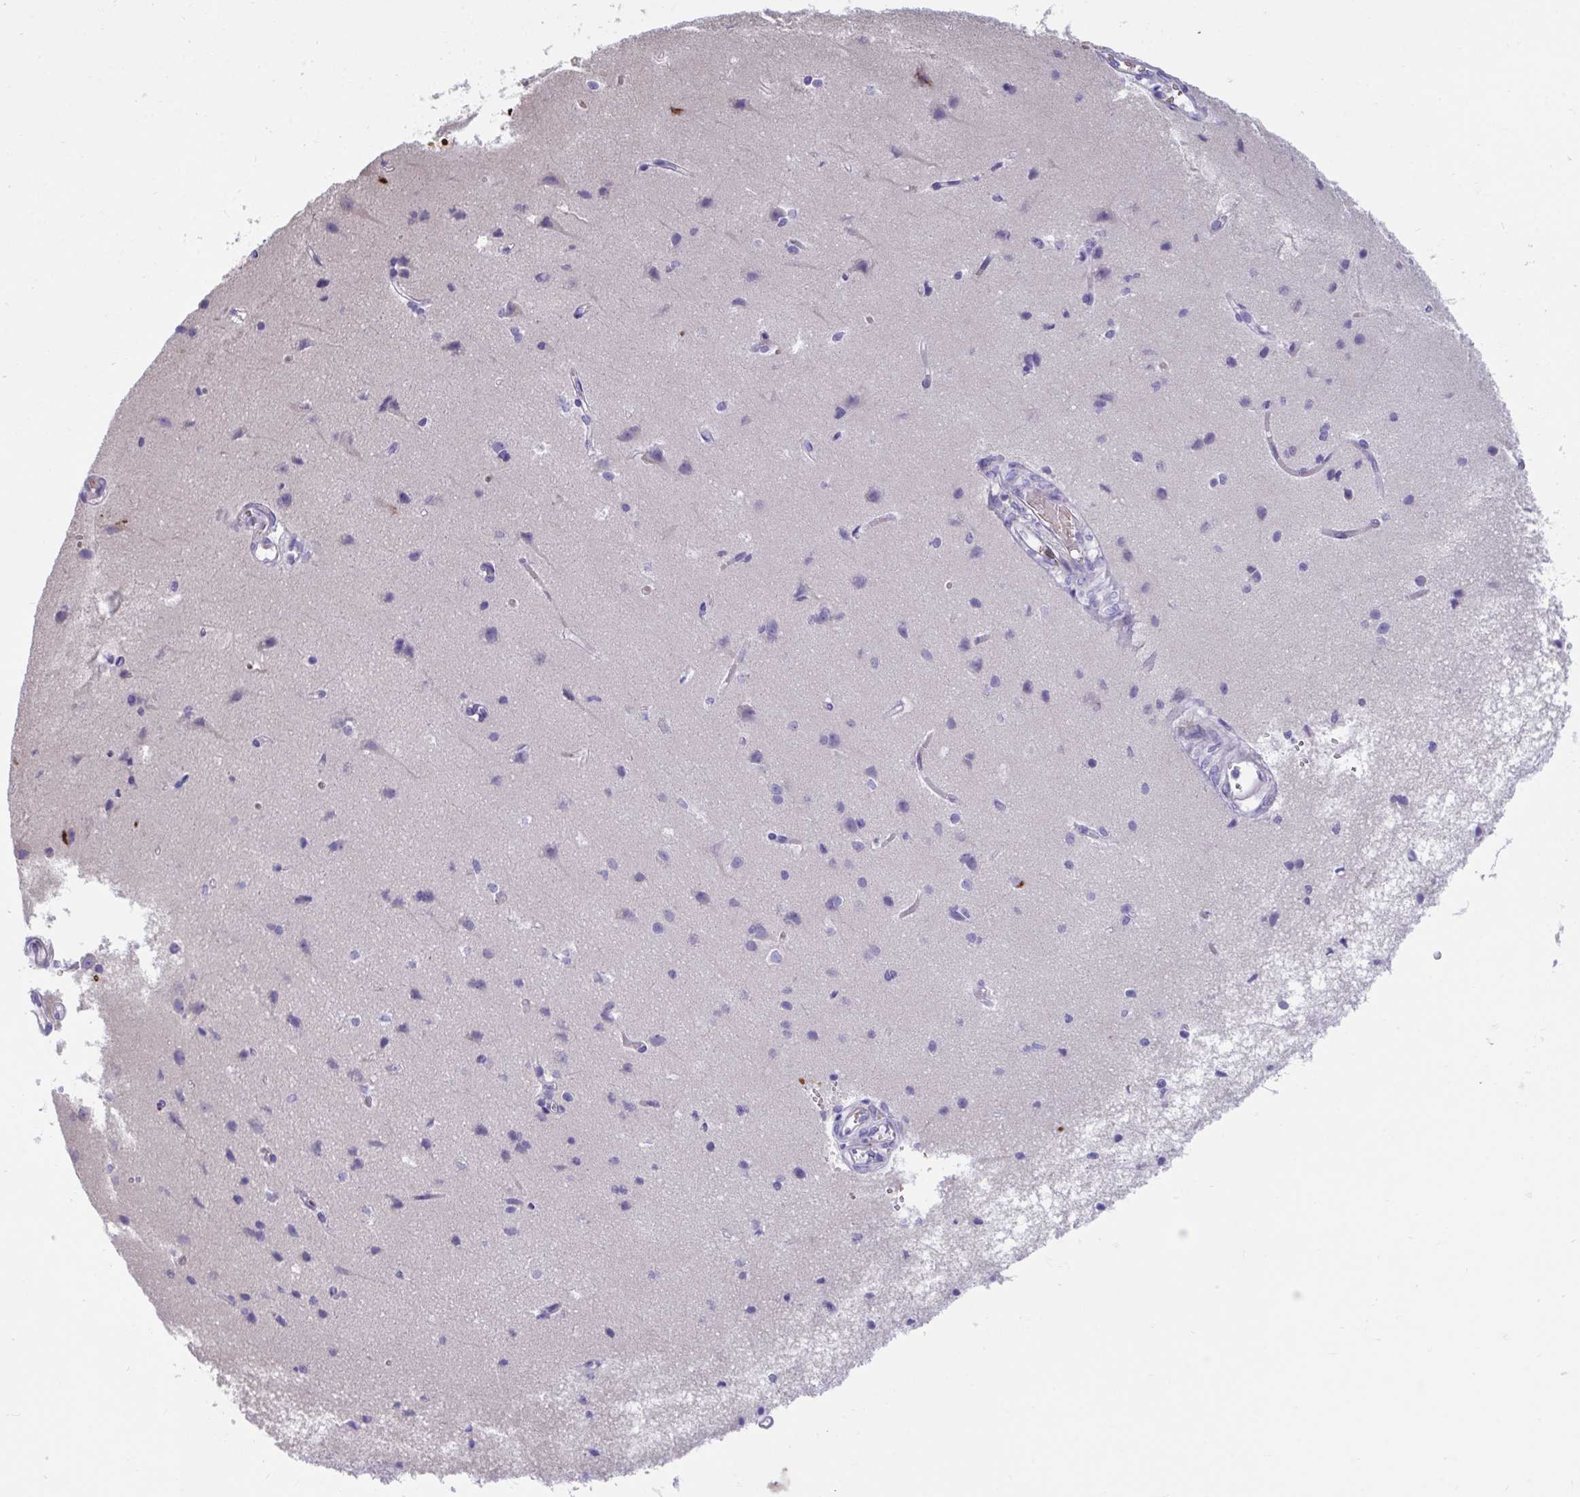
{"staining": {"intensity": "negative", "quantity": "none", "location": "none"}, "tissue": "cerebral cortex", "cell_type": "Endothelial cells", "image_type": "normal", "snomed": [{"axis": "morphology", "description": "Normal tissue, NOS"}, {"axis": "topography", "description": "Cerebral cortex"}], "caption": "Immunohistochemical staining of unremarkable cerebral cortex shows no significant staining in endothelial cells. (DAB IHC, high magnification).", "gene": "TTC30A", "patient": {"sex": "male", "age": 37}}